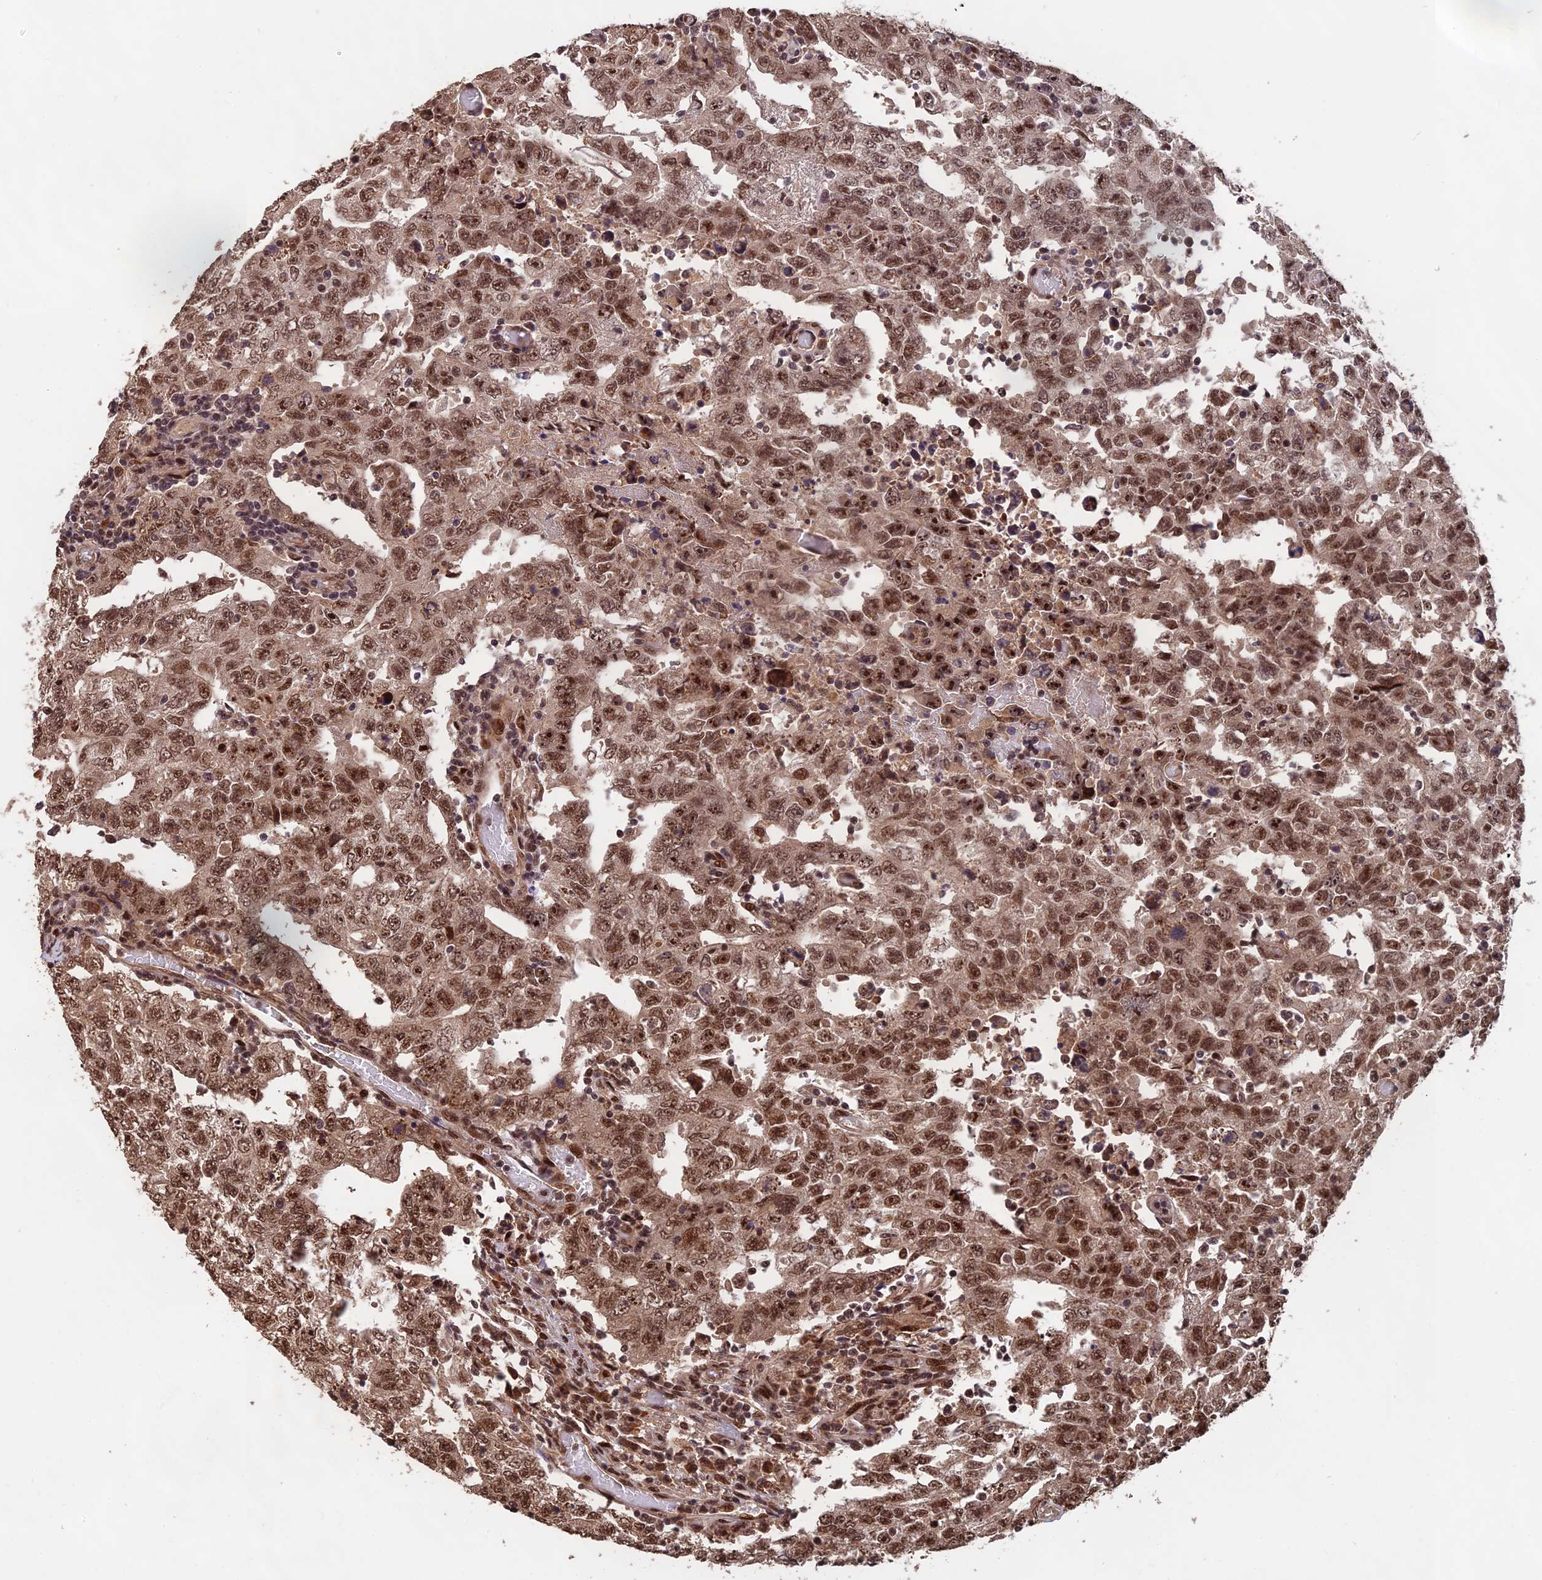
{"staining": {"intensity": "moderate", "quantity": ">75%", "location": "nuclear"}, "tissue": "testis cancer", "cell_type": "Tumor cells", "image_type": "cancer", "snomed": [{"axis": "morphology", "description": "Carcinoma, Embryonal, NOS"}, {"axis": "topography", "description": "Testis"}], "caption": "Immunohistochemical staining of testis cancer shows moderate nuclear protein positivity in approximately >75% of tumor cells.", "gene": "OSBPL1A", "patient": {"sex": "male", "age": 26}}